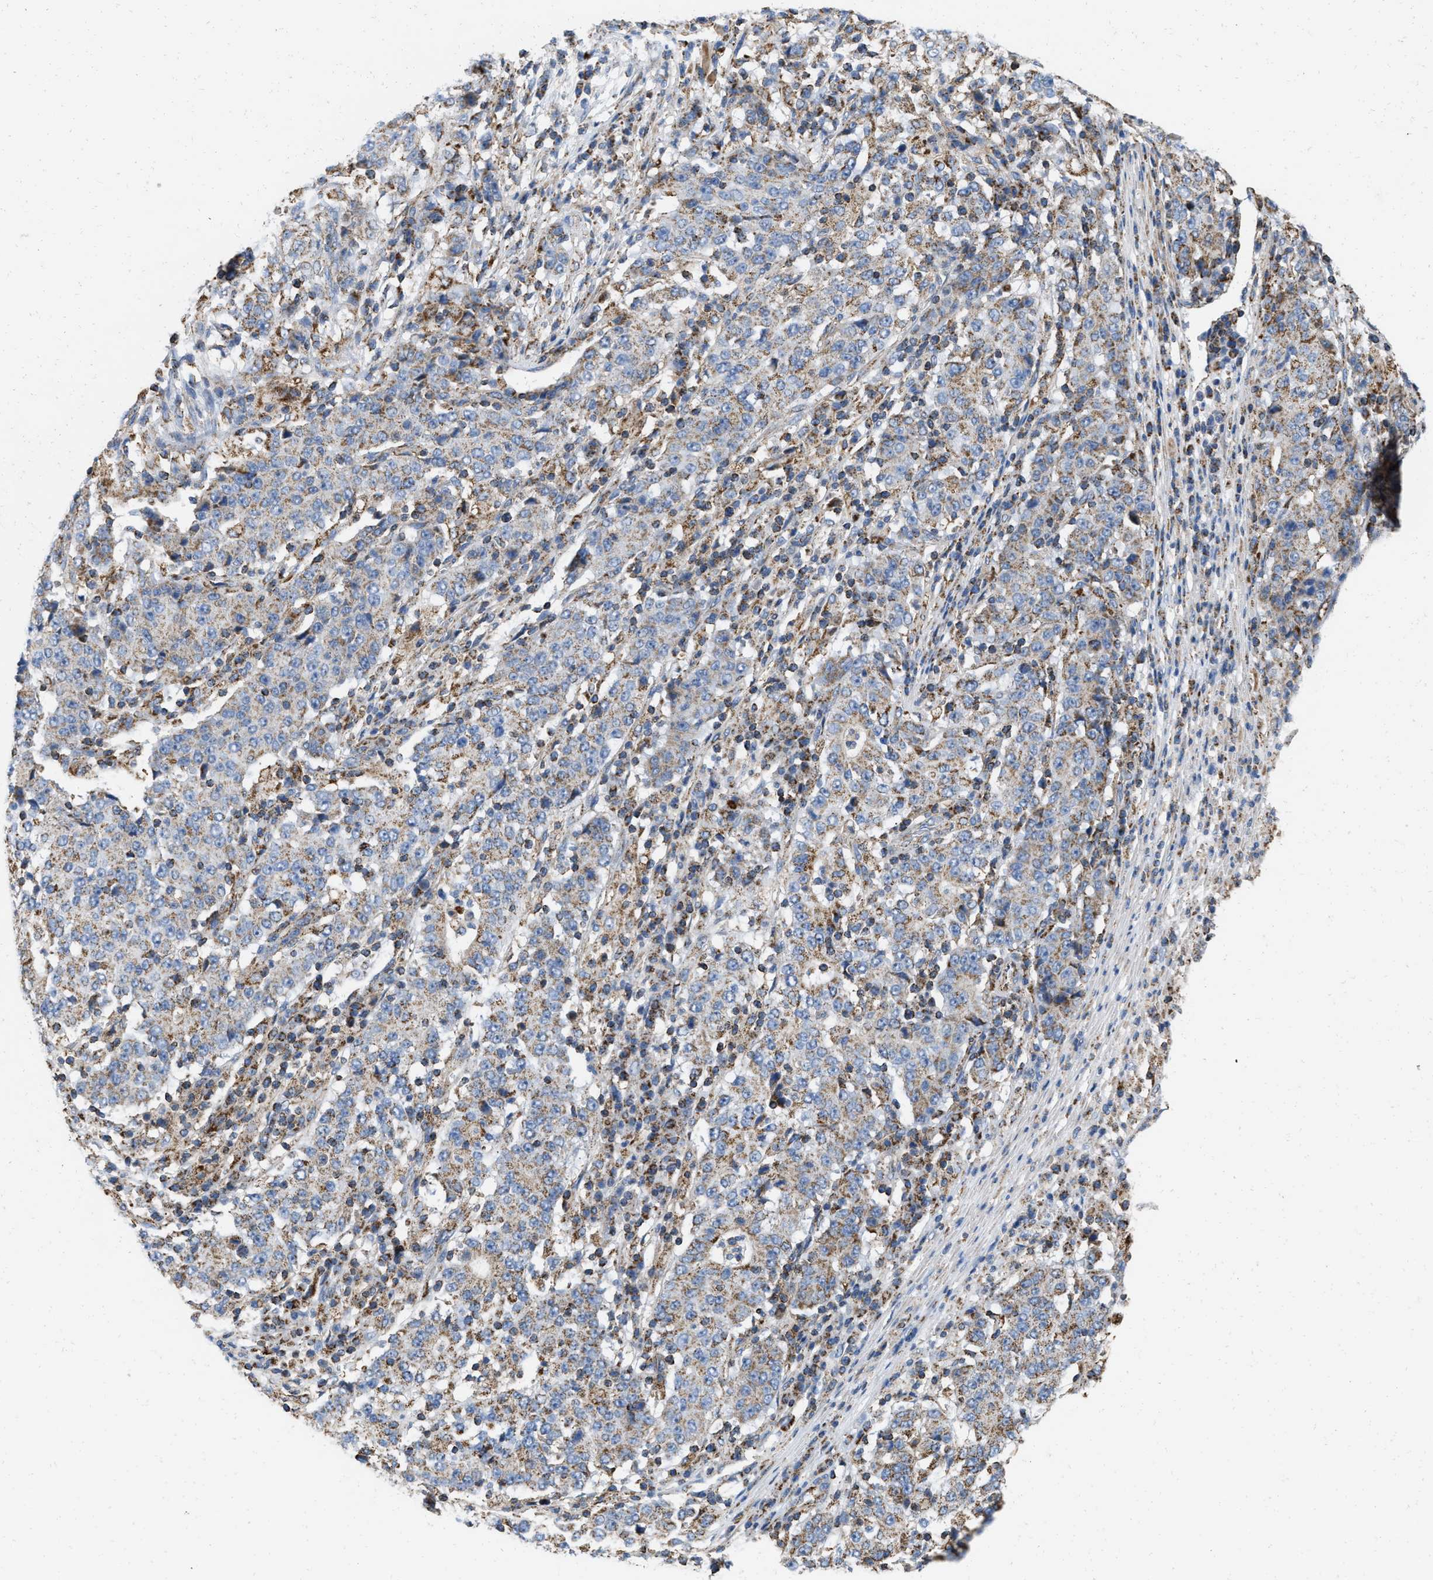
{"staining": {"intensity": "moderate", "quantity": ">75%", "location": "cytoplasmic/membranous"}, "tissue": "stomach cancer", "cell_type": "Tumor cells", "image_type": "cancer", "snomed": [{"axis": "morphology", "description": "Adenocarcinoma, NOS"}, {"axis": "topography", "description": "Stomach"}], "caption": "A high-resolution micrograph shows immunohistochemistry (IHC) staining of stomach adenocarcinoma, which demonstrates moderate cytoplasmic/membranous staining in about >75% of tumor cells.", "gene": "GRB10", "patient": {"sex": "male", "age": 59}}